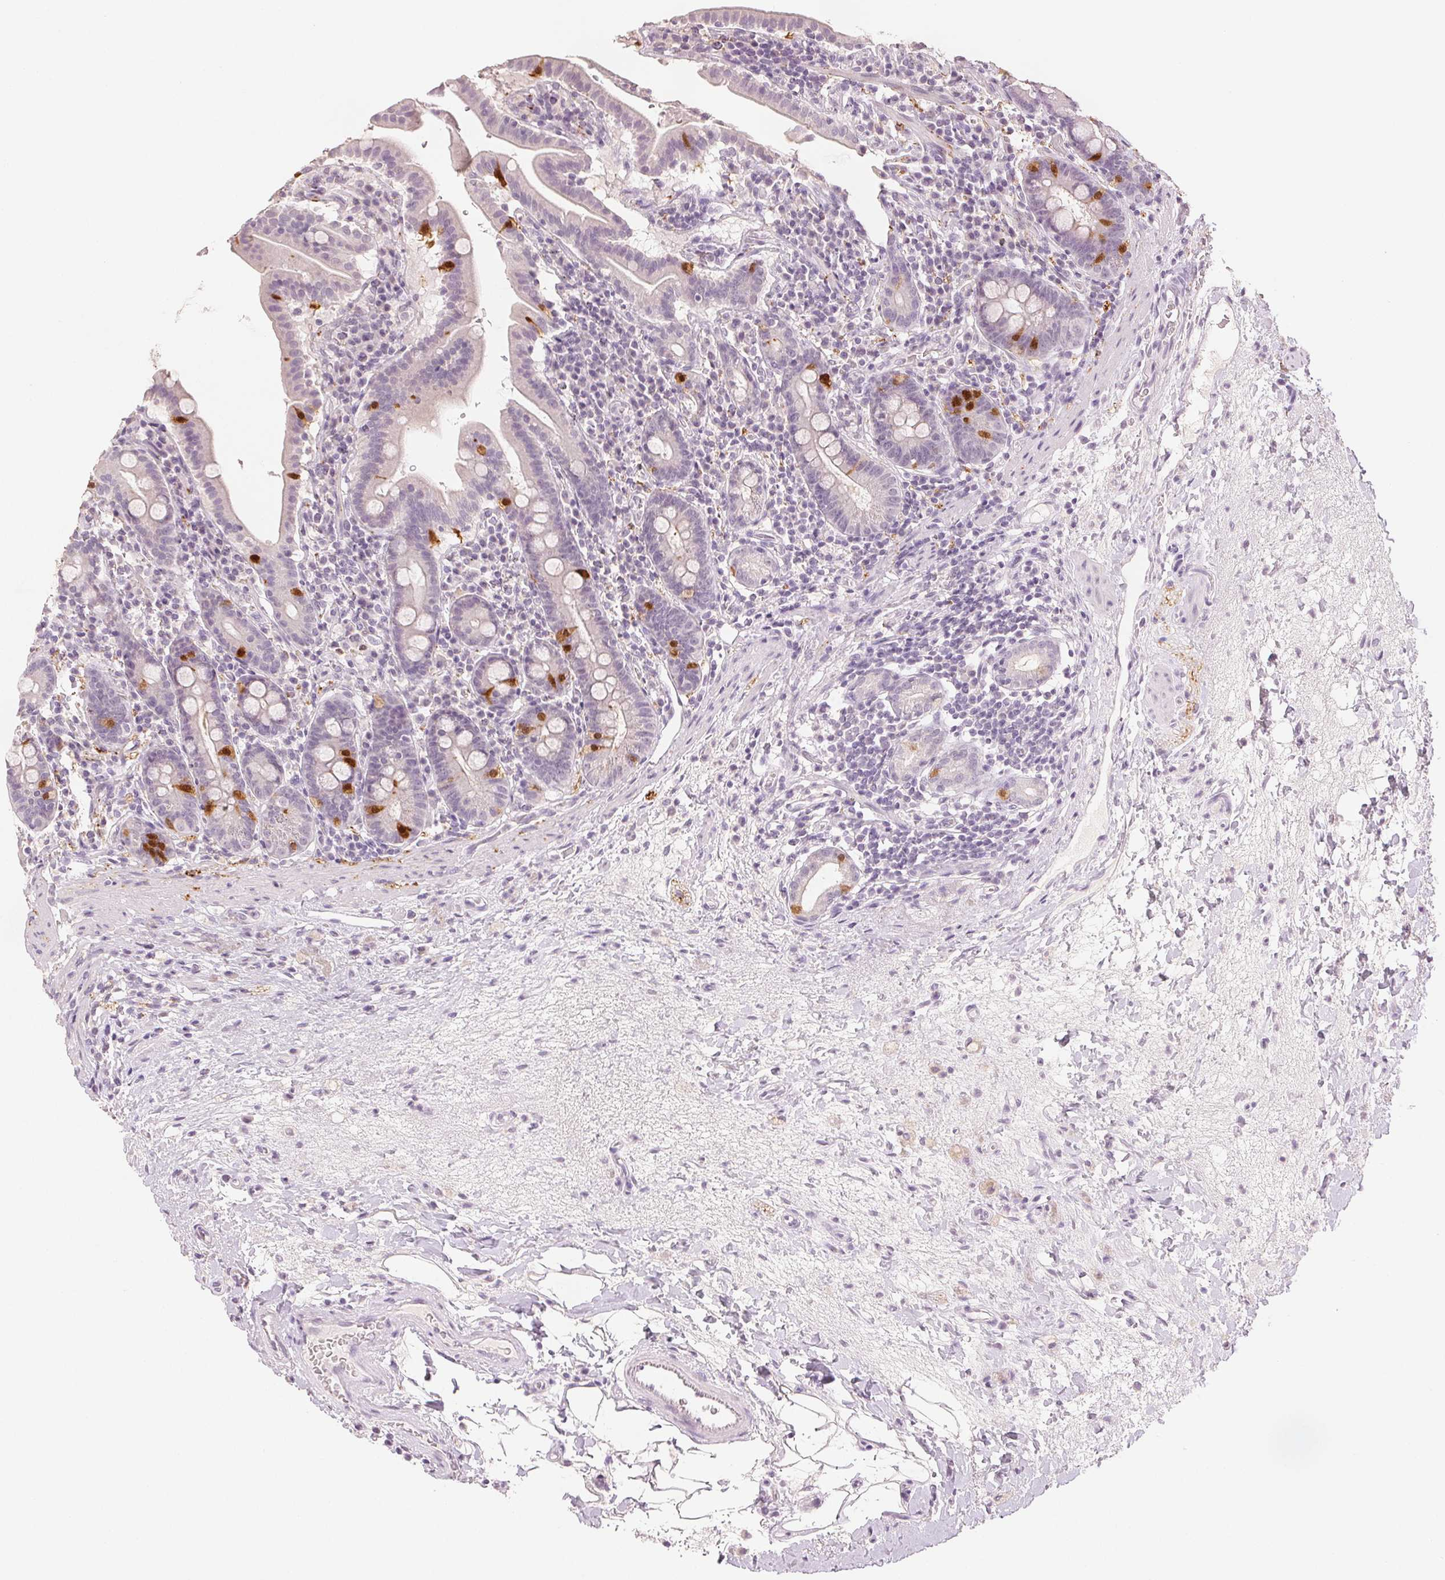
{"staining": {"intensity": "strong", "quantity": "<25%", "location": "cytoplasmic/membranous,nuclear"}, "tissue": "small intestine", "cell_type": "Glandular cells", "image_type": "normal", "snomed": [{"axis": "morphology", "description": "Normal tissue, NOS"}, {"axis": "topography", "description": "Small intestine"}], "caption": "Protein expression analysis of unremarkable small intestine exhibits strong cytoplasmic/membranous,nuclear expression in approximately <25% of glandular cells. (IHC, brightfield microscopy, high magnification).", "gene": "SCGN", "patient": {"sex": "male", "age": 26}}